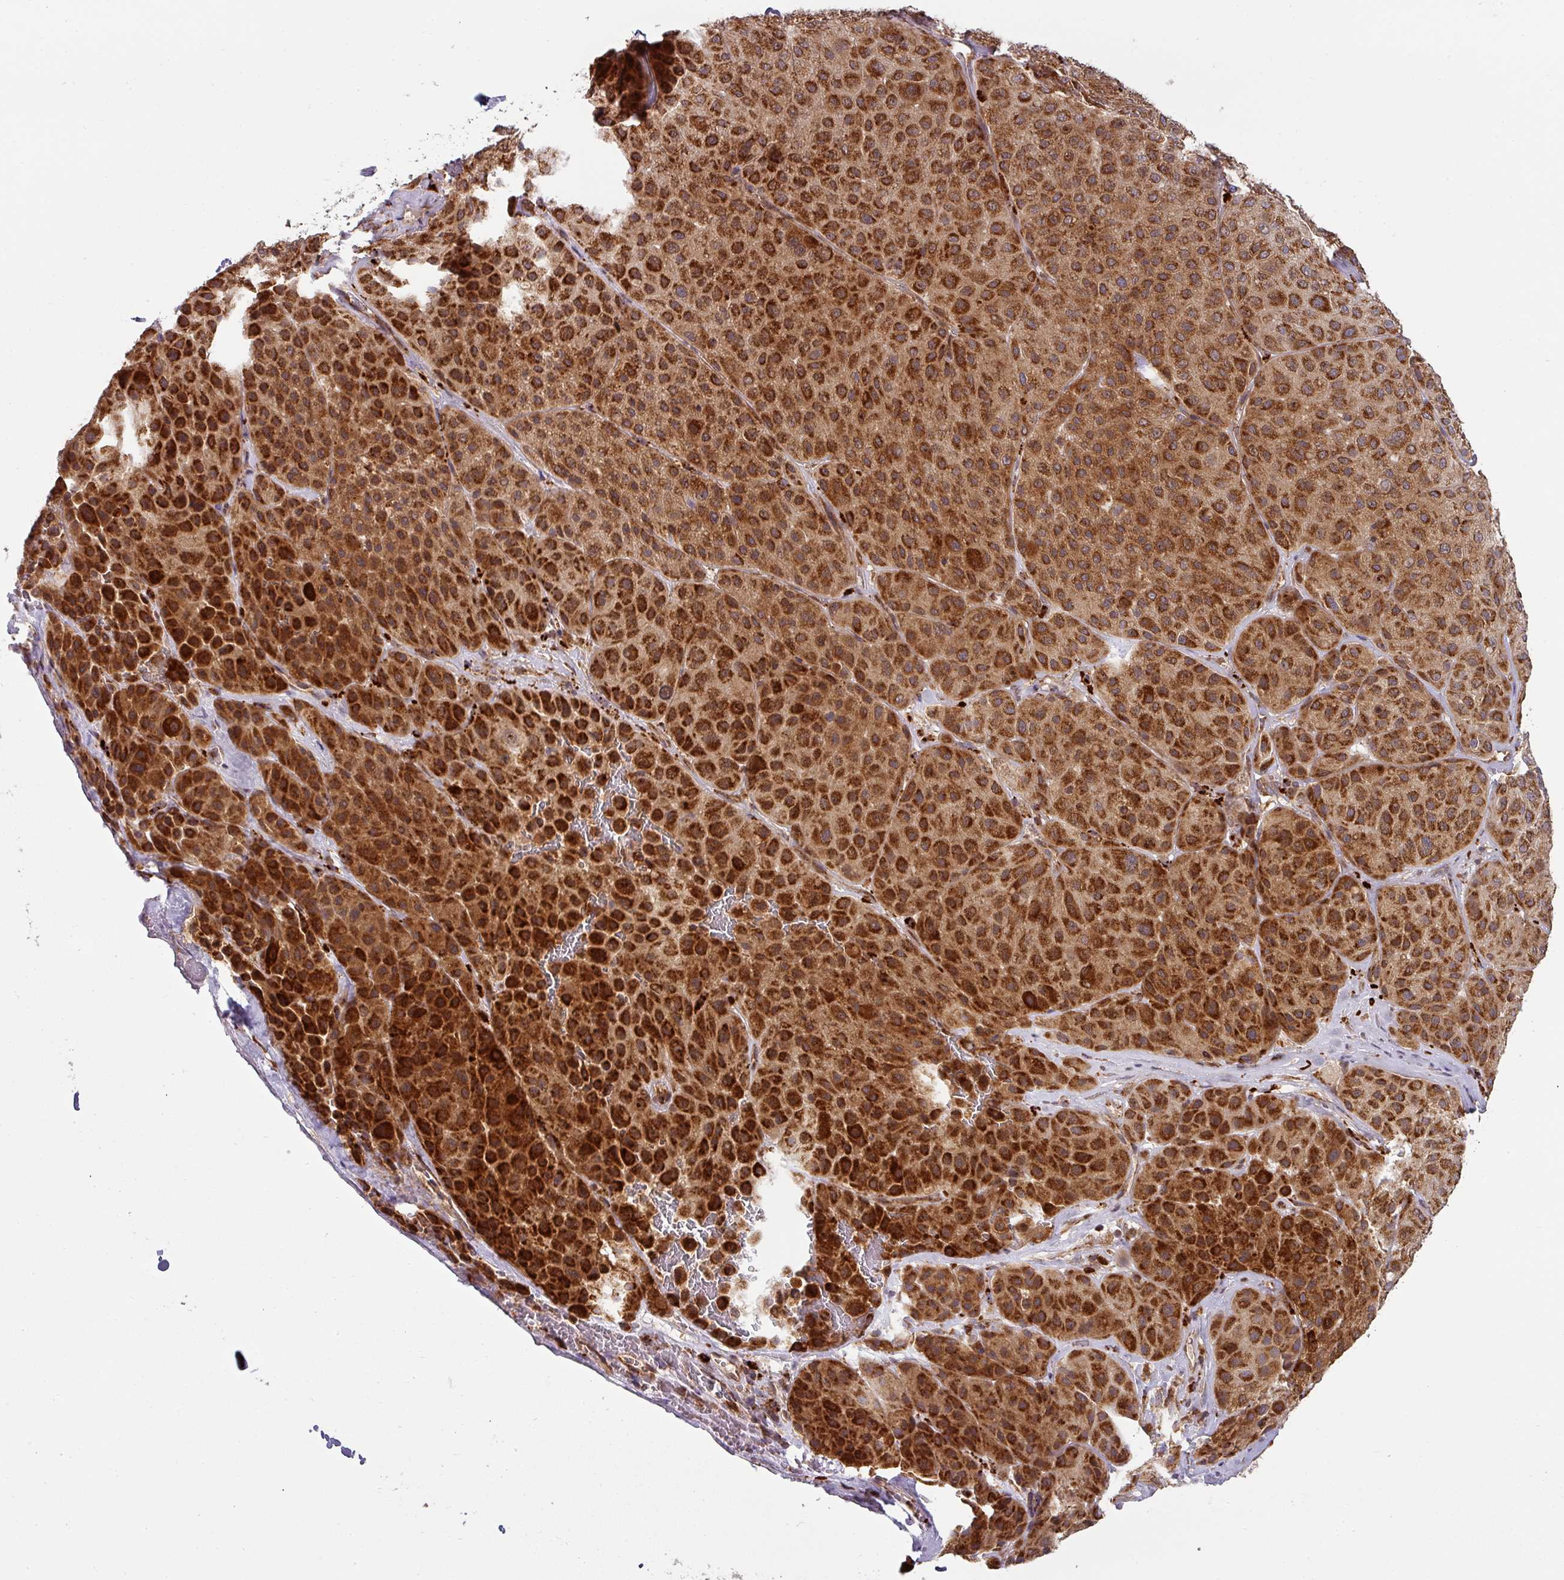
{"staining": {"intensity": "strong", "quantity": ">75%", "location": "cytoplasmic/membranous"}, "tissue": "melanoma", "cell_type": "Tumor cells", "image_type": "cancer", "snomed": [{"axis": "morphology", "description": "Malignant melanoma, Metastatic site"}, {"axis": "topography", "description": "Smooth muscle"}], "caption": "High-power microscopy captured an immunohistochemistry (IHC) micrograph of melanoma, revealing strong cytoplasmic/membranous staining in about >75% of tumor cells.", "gene": "MRPS16", "patient": {"sex": "male", "age": 41}}